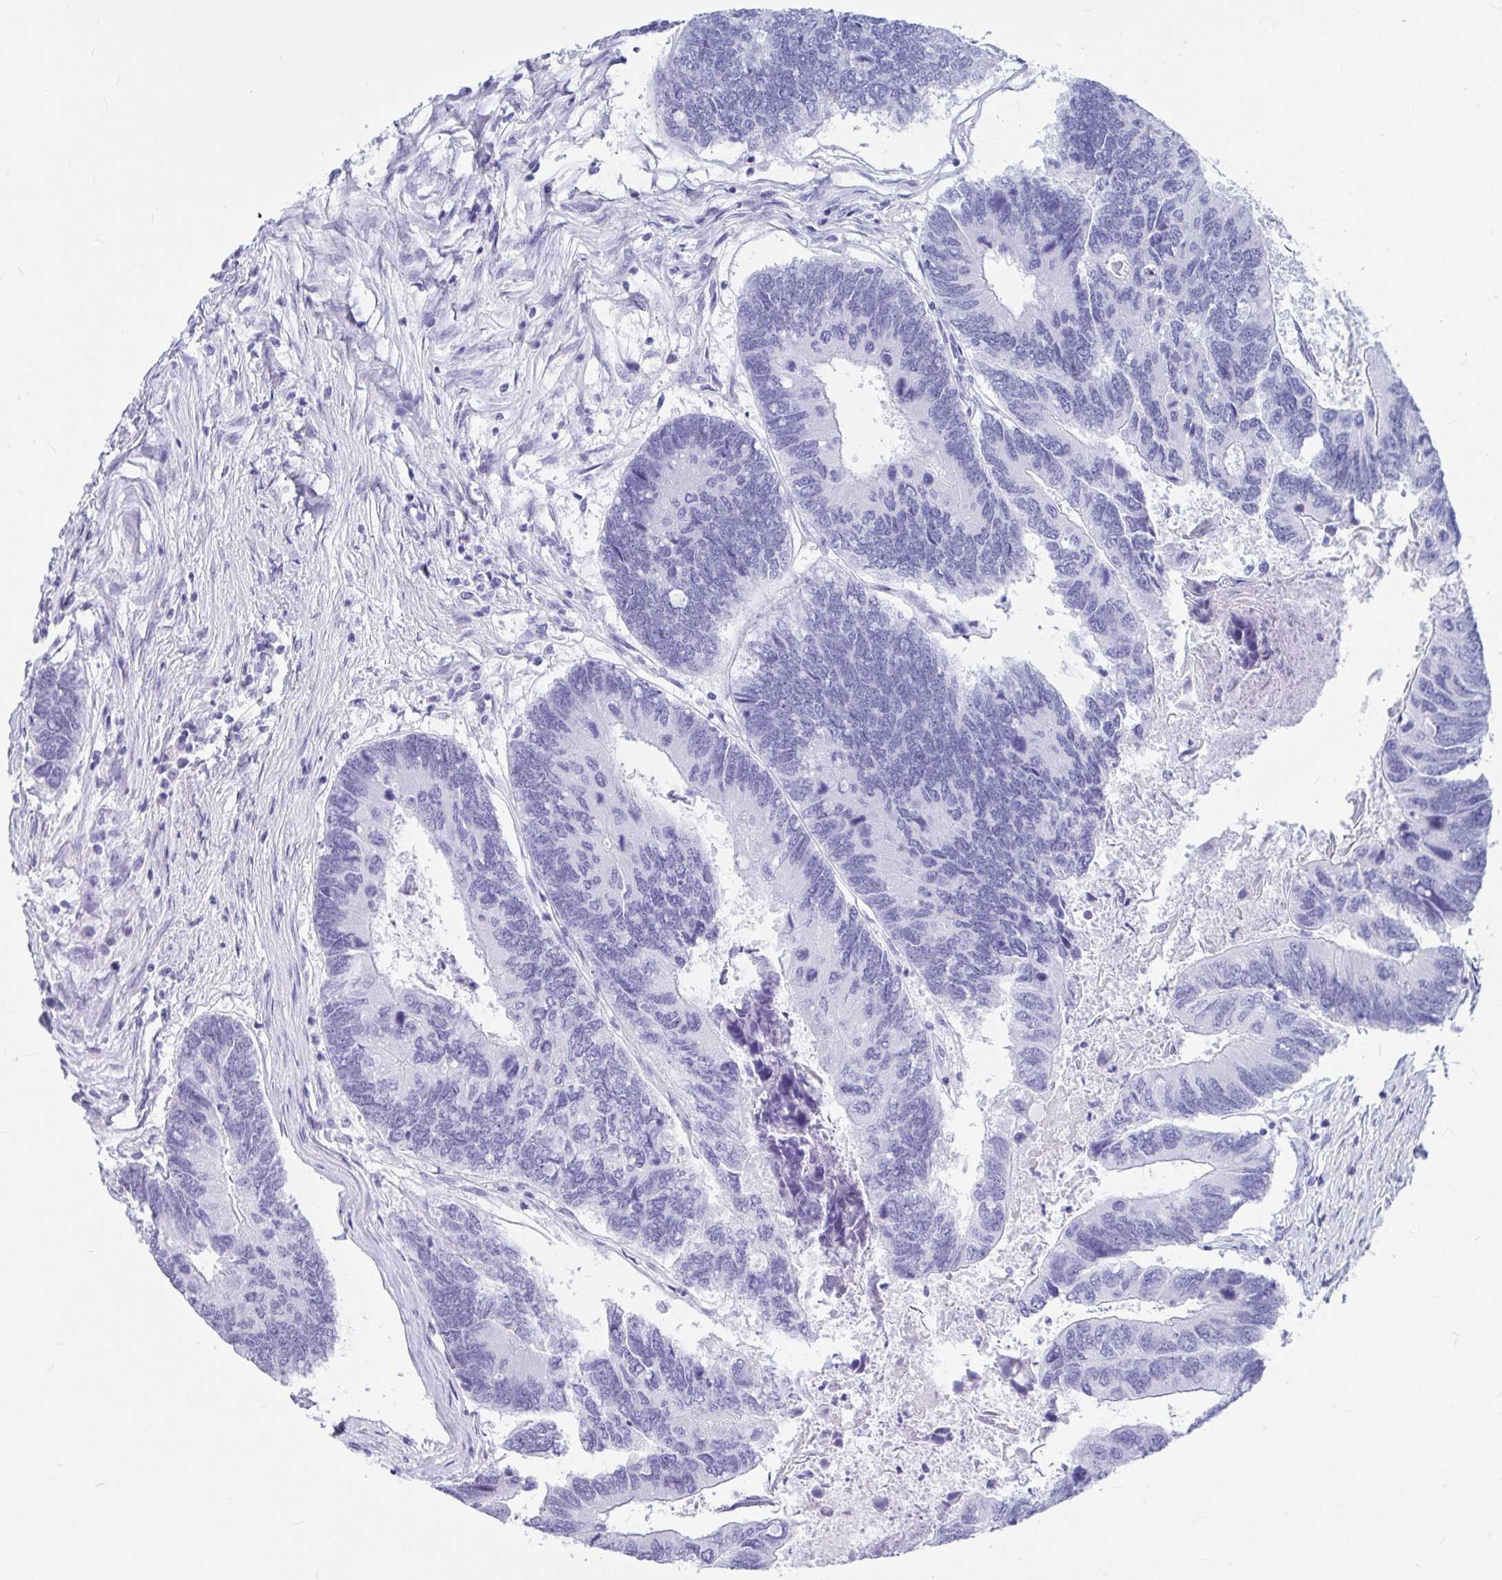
{"staining": {"intensity": "negative", "quantity": "none", "location": "none"}, "tissue": "colorectal cancer", "cell_type": "Tumor cells", "image_type": "cancer", "snomed": [{"axis": "morphology", "description": "Adenocarcinoma, NOS"}, {"axis": "topography", "description": "Colon"}], "caption": "This is an immunohistochemistry photomicrograph of colorectal cancer (adenocarcinoma). There is no staining in tumor cells.", "gene": "OR5J2", "patient": {"sex": "female", "age": 67}}